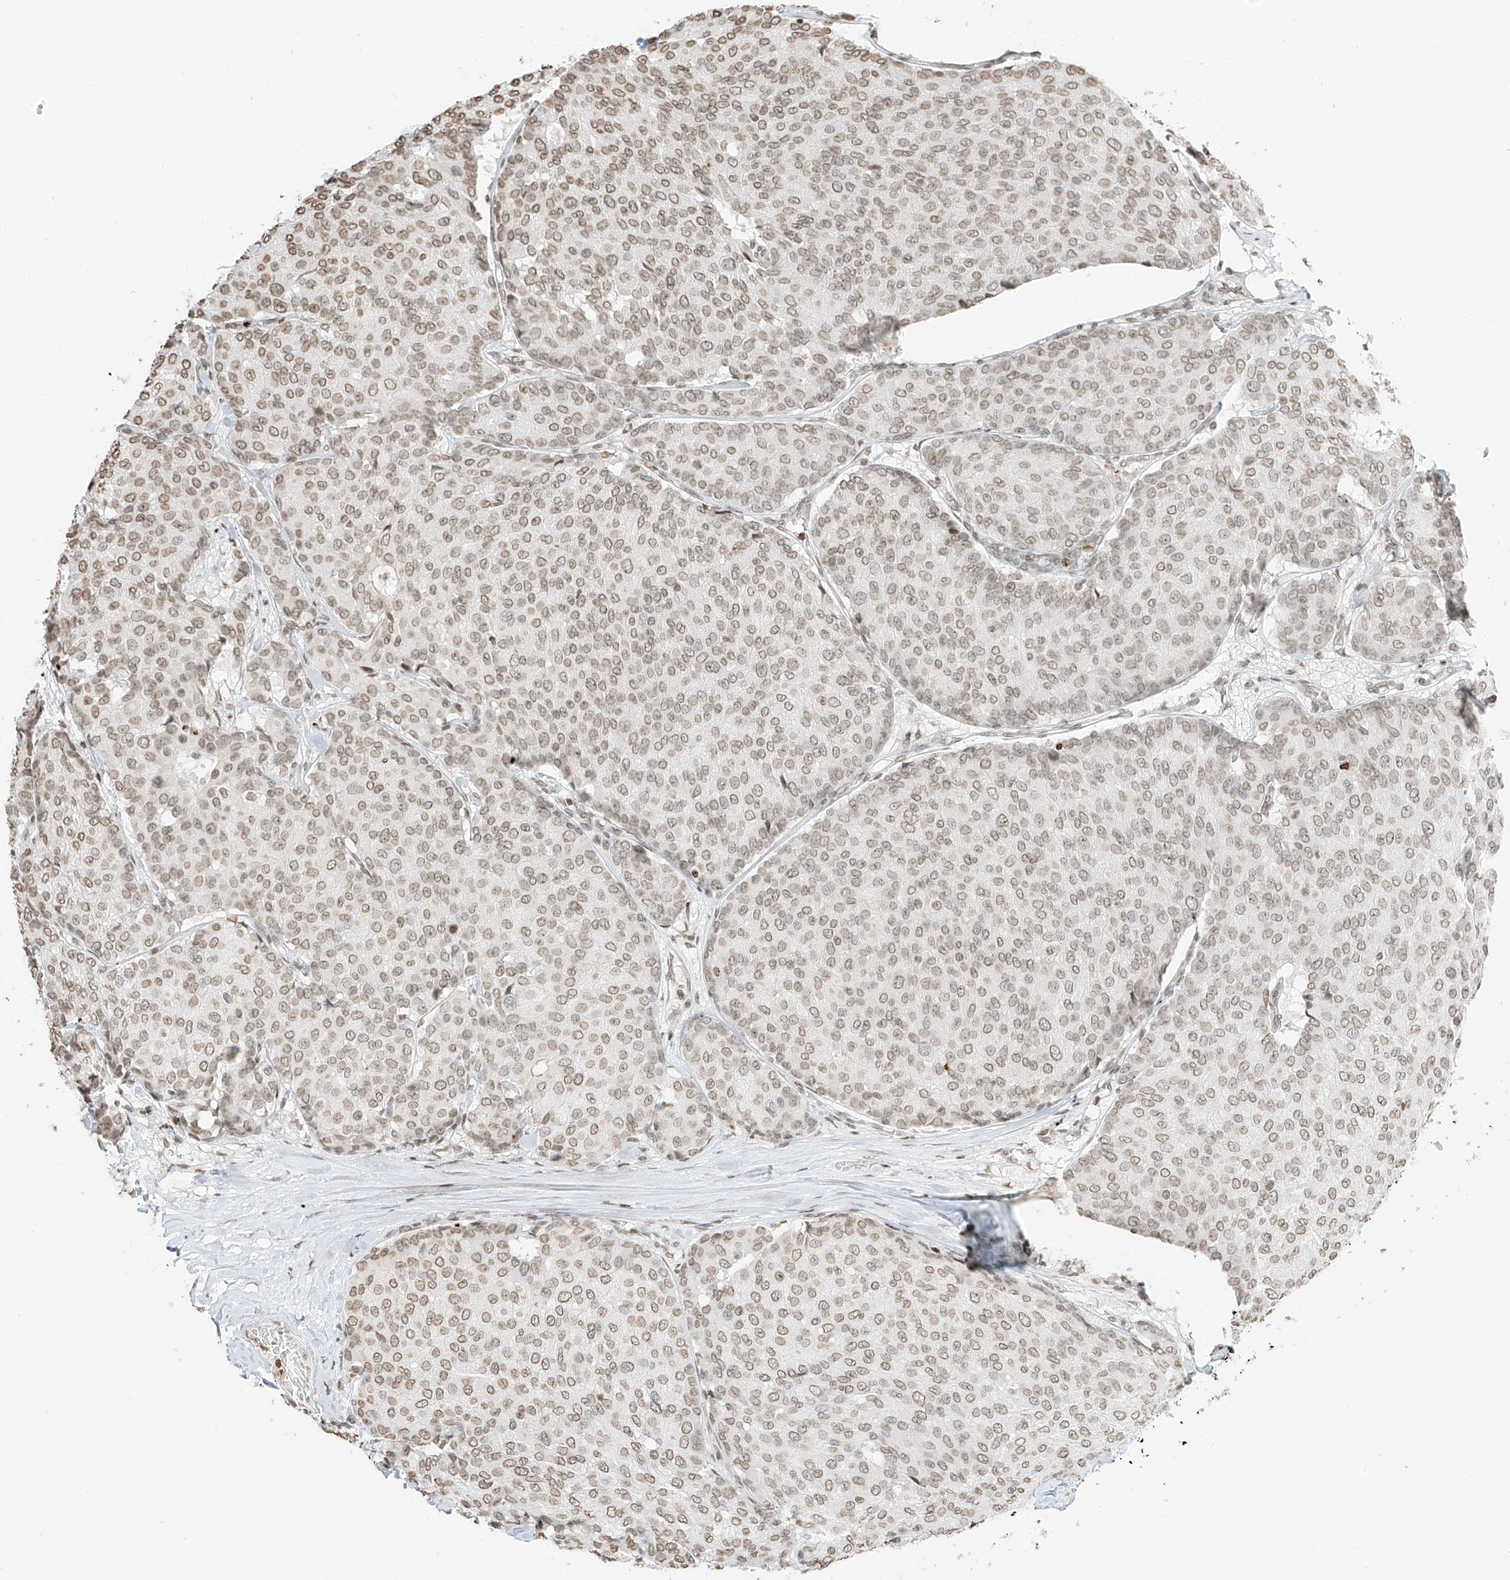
{"staining": {"intensity": "moderate", "quantity": ">75%", "location": "nuclear"}, "tissue": "breast cancer", "cell_type": "Tumor cells", "image_type": "cancer", "snomed": [{"axis": "morphology", "description": "Duct carcinoma"}, {"axis": "topography", "description": "Breast"}], "caption": "Immunohistochemistry histopathology image of human breast invasive ductal carcinoma stained for a protein (brown), which reveals medium levels of moderate nuclear positivity in about >75% of tumor cells.", "gene": "C17orf58", "patient": {"sex": "female", "age": 75}}